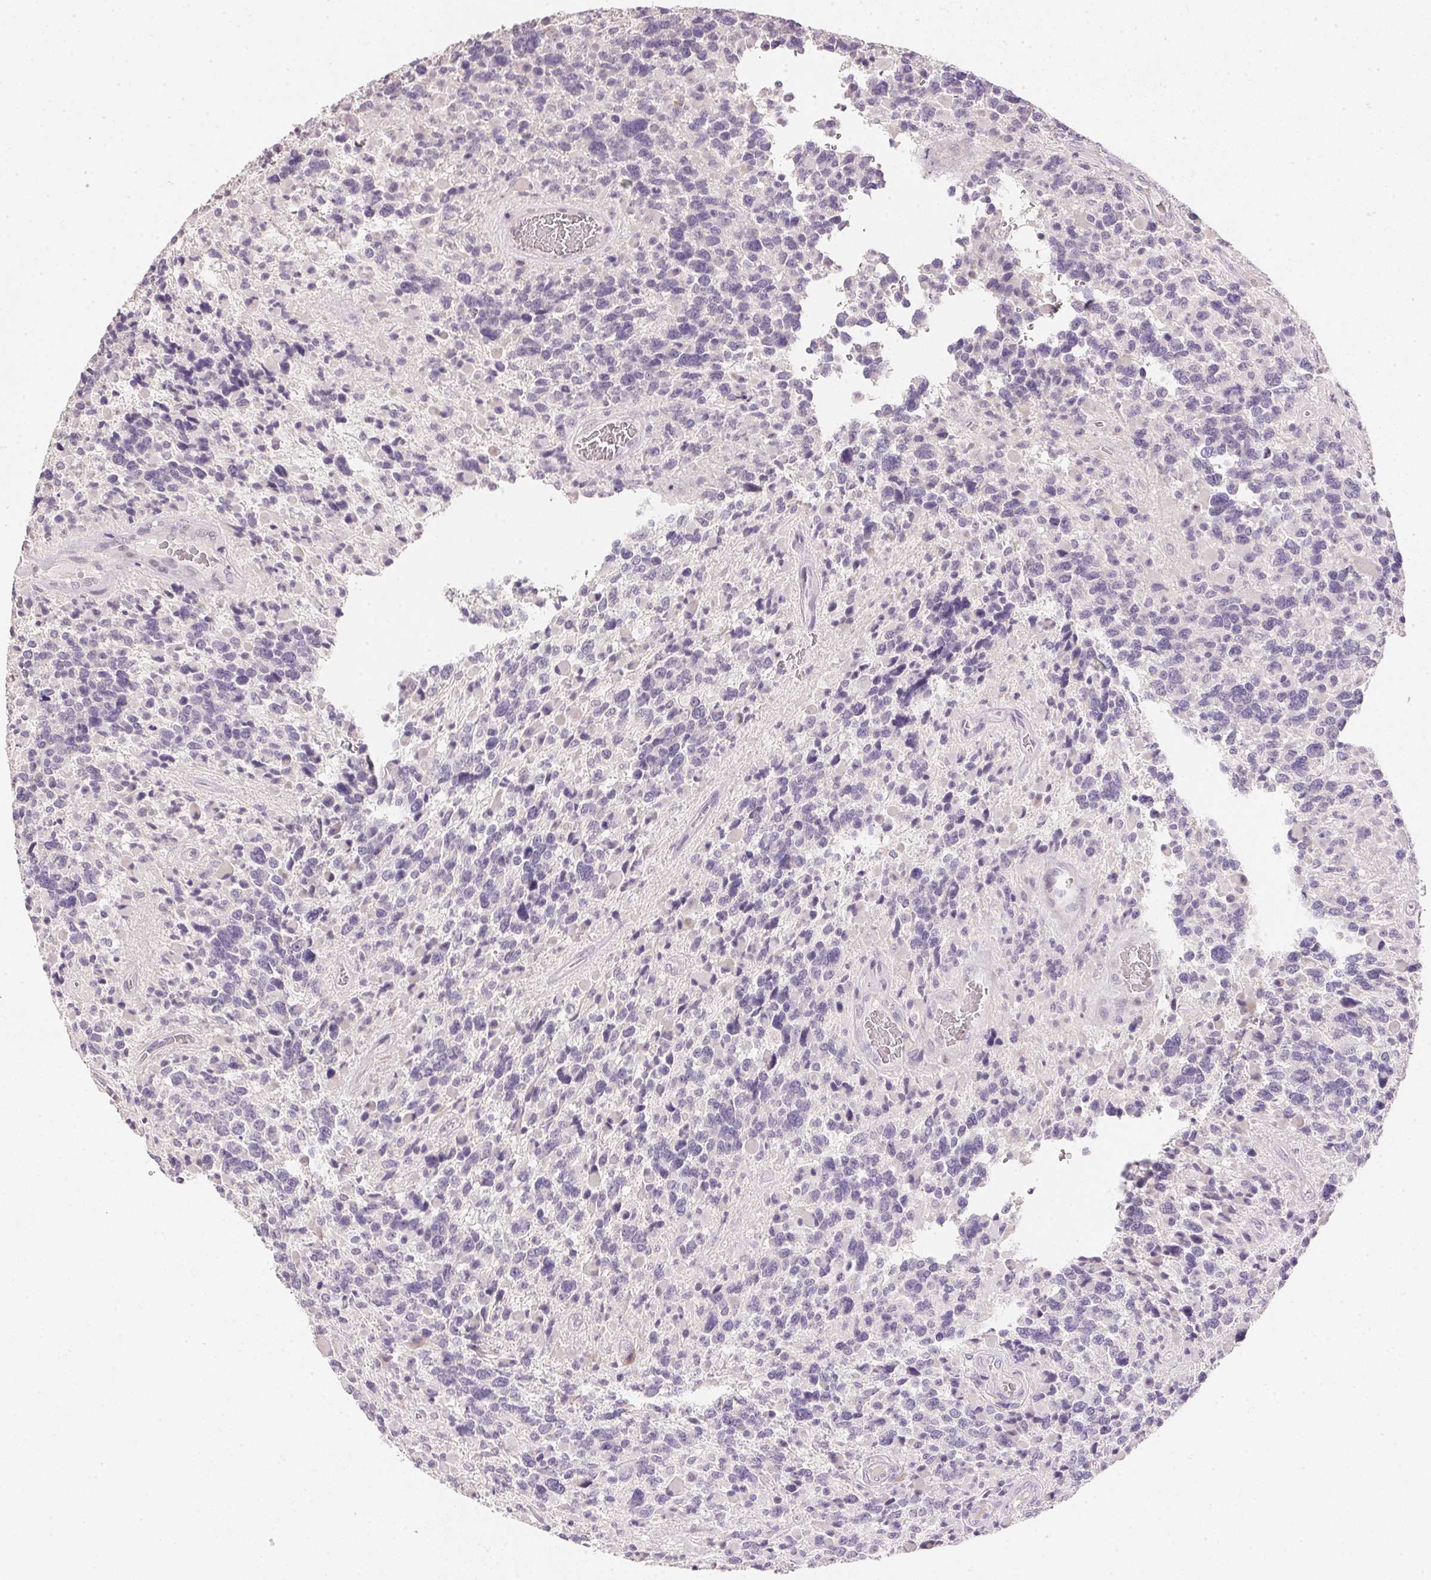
{"staining": {"intensity": "negative", "quantity": "none", "location": "none"}, "tissue": "glioma", "cell_type": "Tumor cells", "image_type": "cancer", "snomed": [{"axis": "morphology", "description": "Glioma, malignant, High grade"}, {"axis": "topography", "description": "Brain"}], "caption": "This is a image of immunohistochemistry staining of glioma, which shows no expression in tumor cells.", "gene": "DHCR24", "patient": {"sex": "female", "age": 40}}